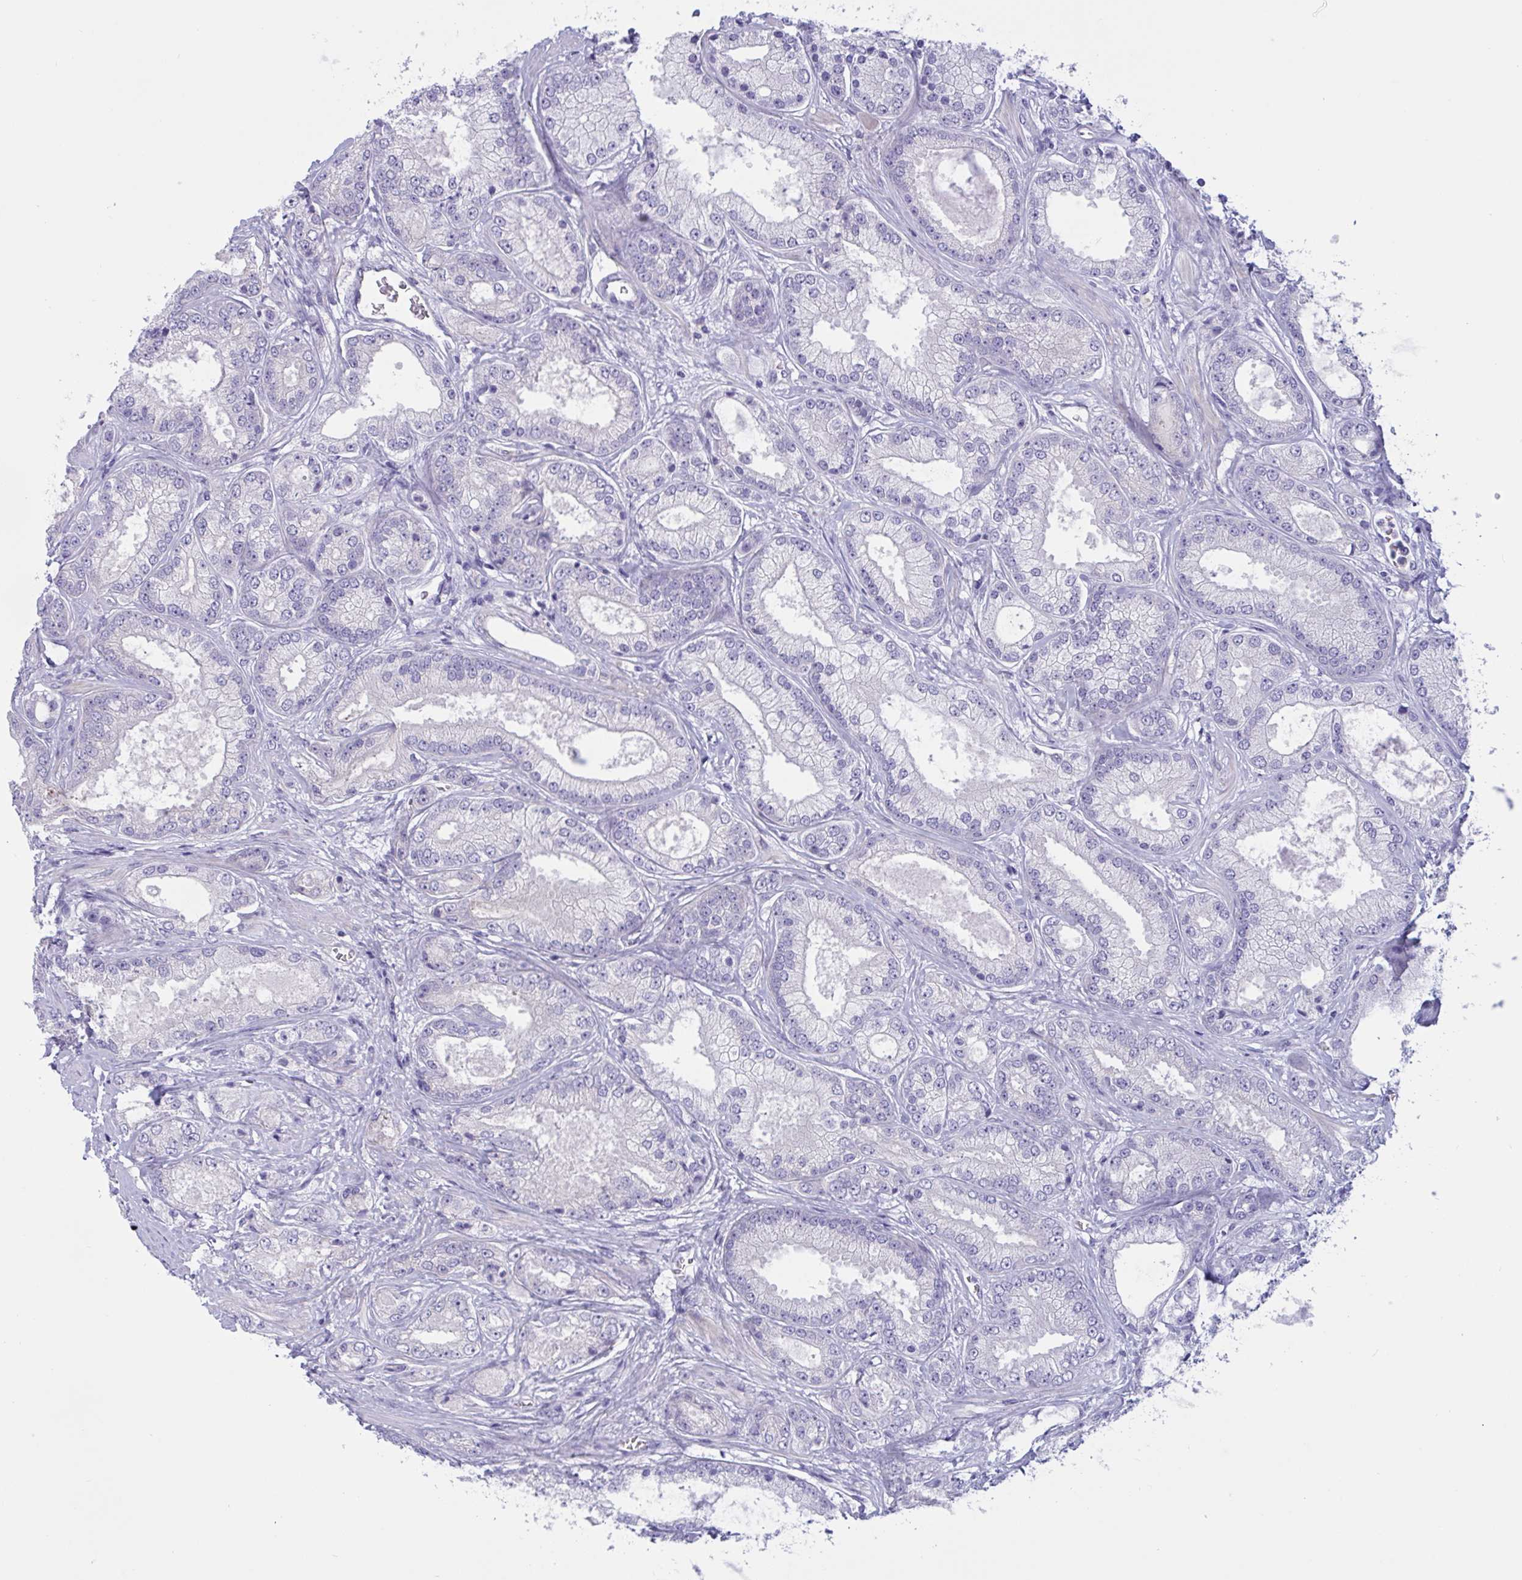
{"staining": {"intensity": "negative", "quantity": "none", "location": "none"}, "tissue": "prostate cancer", "cell_type": "Tumor cells", "image_type": "cancer", "snomed": [{"axis": "morphology", "description": "Adenocarcinoma, High grade"}, {"axis": "topography", "description": "Prostate"}], "caption": "Tumor cells show no significant staining in high-grade adenocarcinoma (prostate).", "gene": "OXLD1", "patient": {"sex": "male", "age": 67}}